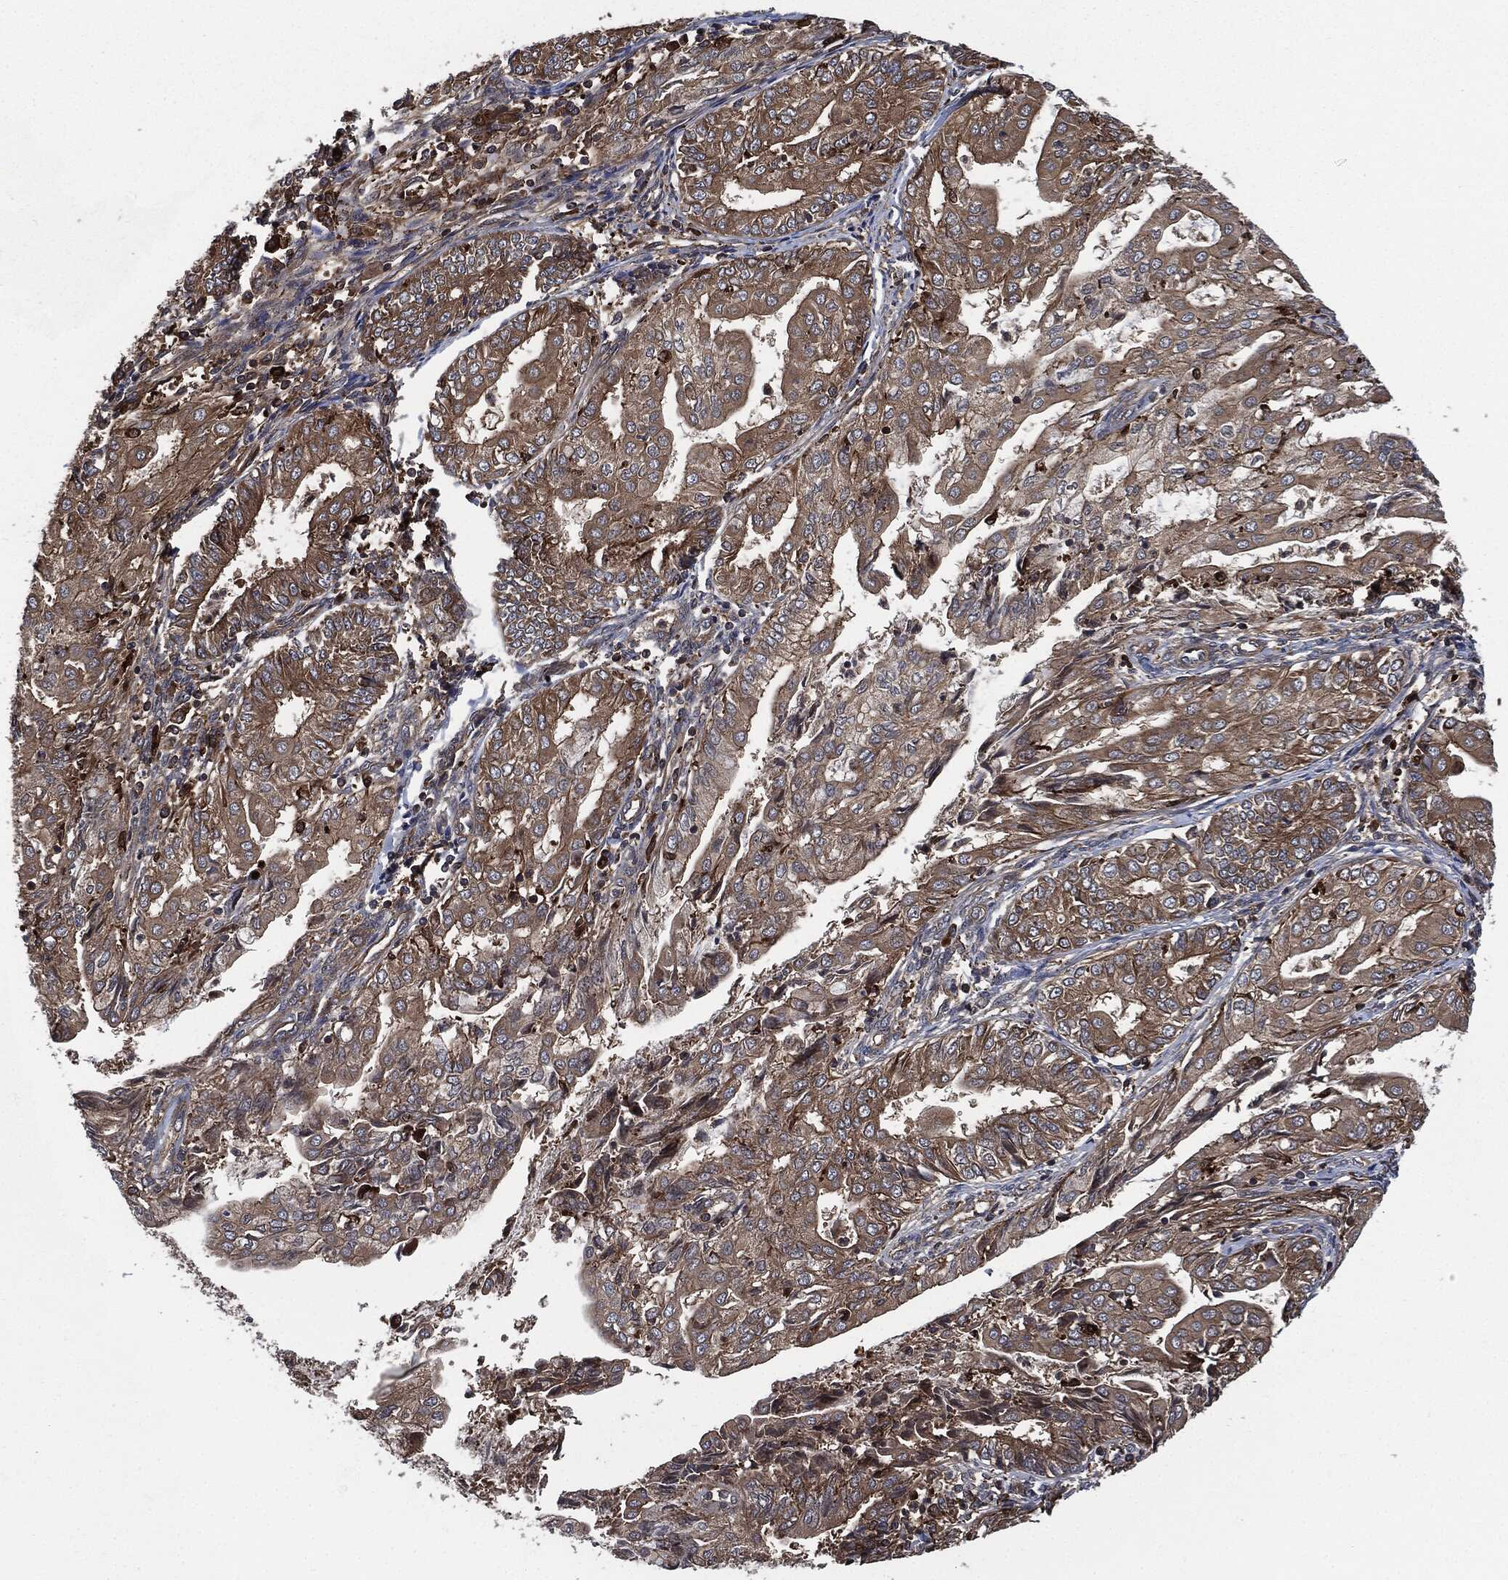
{"staining": {"intensity": "moderate", "quantity": "25%-75%", "location": "cytoplasmic/membranous"}, "tissue": "endometrial cancer", "cell_type": "Tumor cells", "image_type": "cancer", "snomed": [{"axis": "morphology", "description": "Adenocarcinoma, NOS"}, {"axis": "topography", "description": "Endometrium"}], "caption": "Immunohistochemical staining of human endometrial cancer displays medium levels of moderate cytoplasmic/membranous protein positivity in approximately 25%-75% of tumor cells. (IHC, brightfield microscopy, high magnification).", "gene": "RAP1GDS1", "patient": {"sex": "female", "age": 68}}